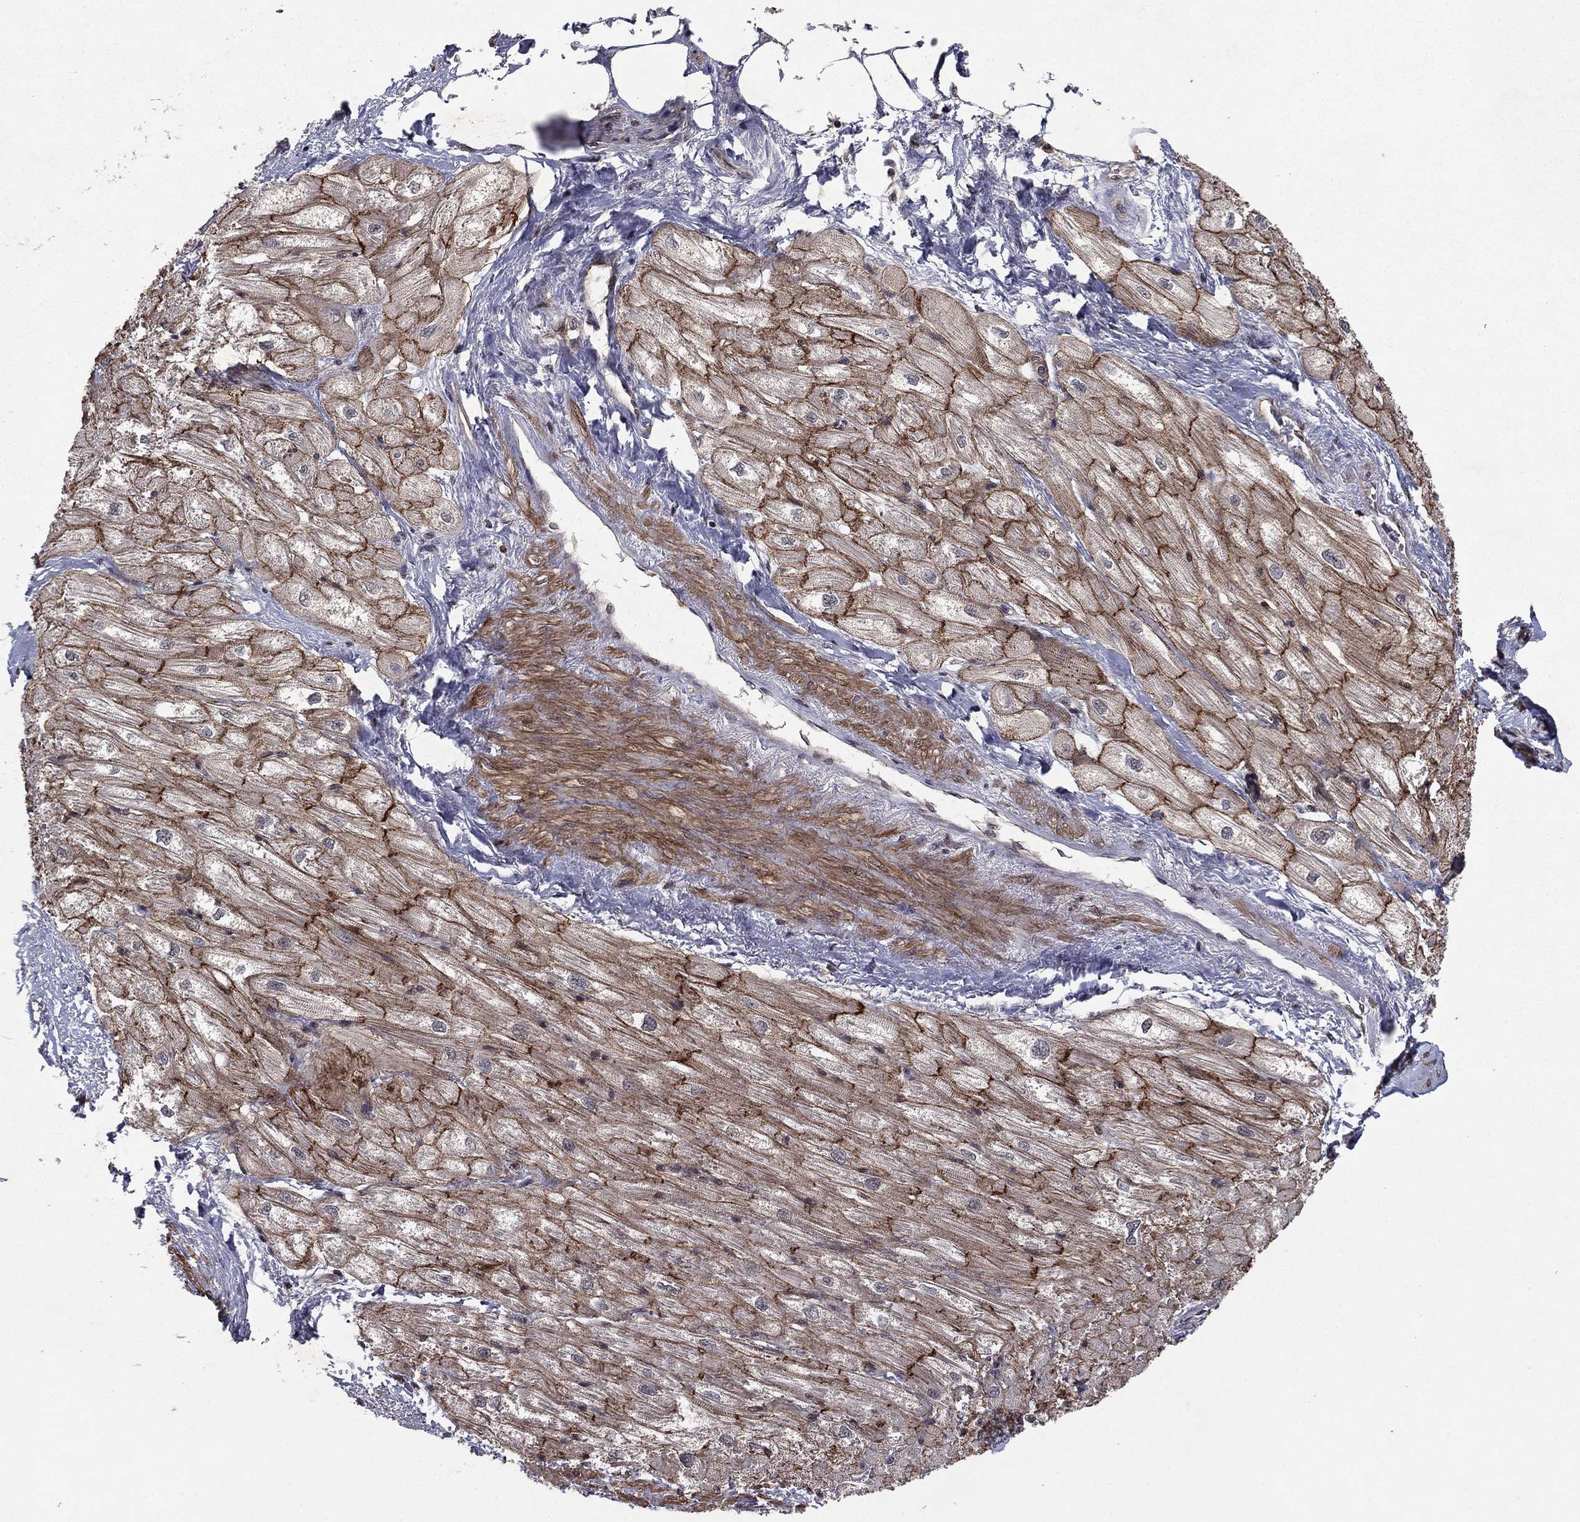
{"staining": {"intensity": "strong", "quantity": "25%-75%", "location": "cytoplasmic/membranous"}, "tissue": "heart muscle", "cell_type": "Cardiomyocytes", "image_type": "normal", "snomed": [{"axis": "morphology", "description": "Normal tissue, NOS"}, {"axis": "topography", "description": "Heart"}], "caption": "This is an image of immunohistochemistry staining of normal heart muscle, which shows strong expression in the cytoplasmic/membranous of cardiomyocytes.", "gene": "SORBS1", "patient": {"sex": "male", "age": 57}}